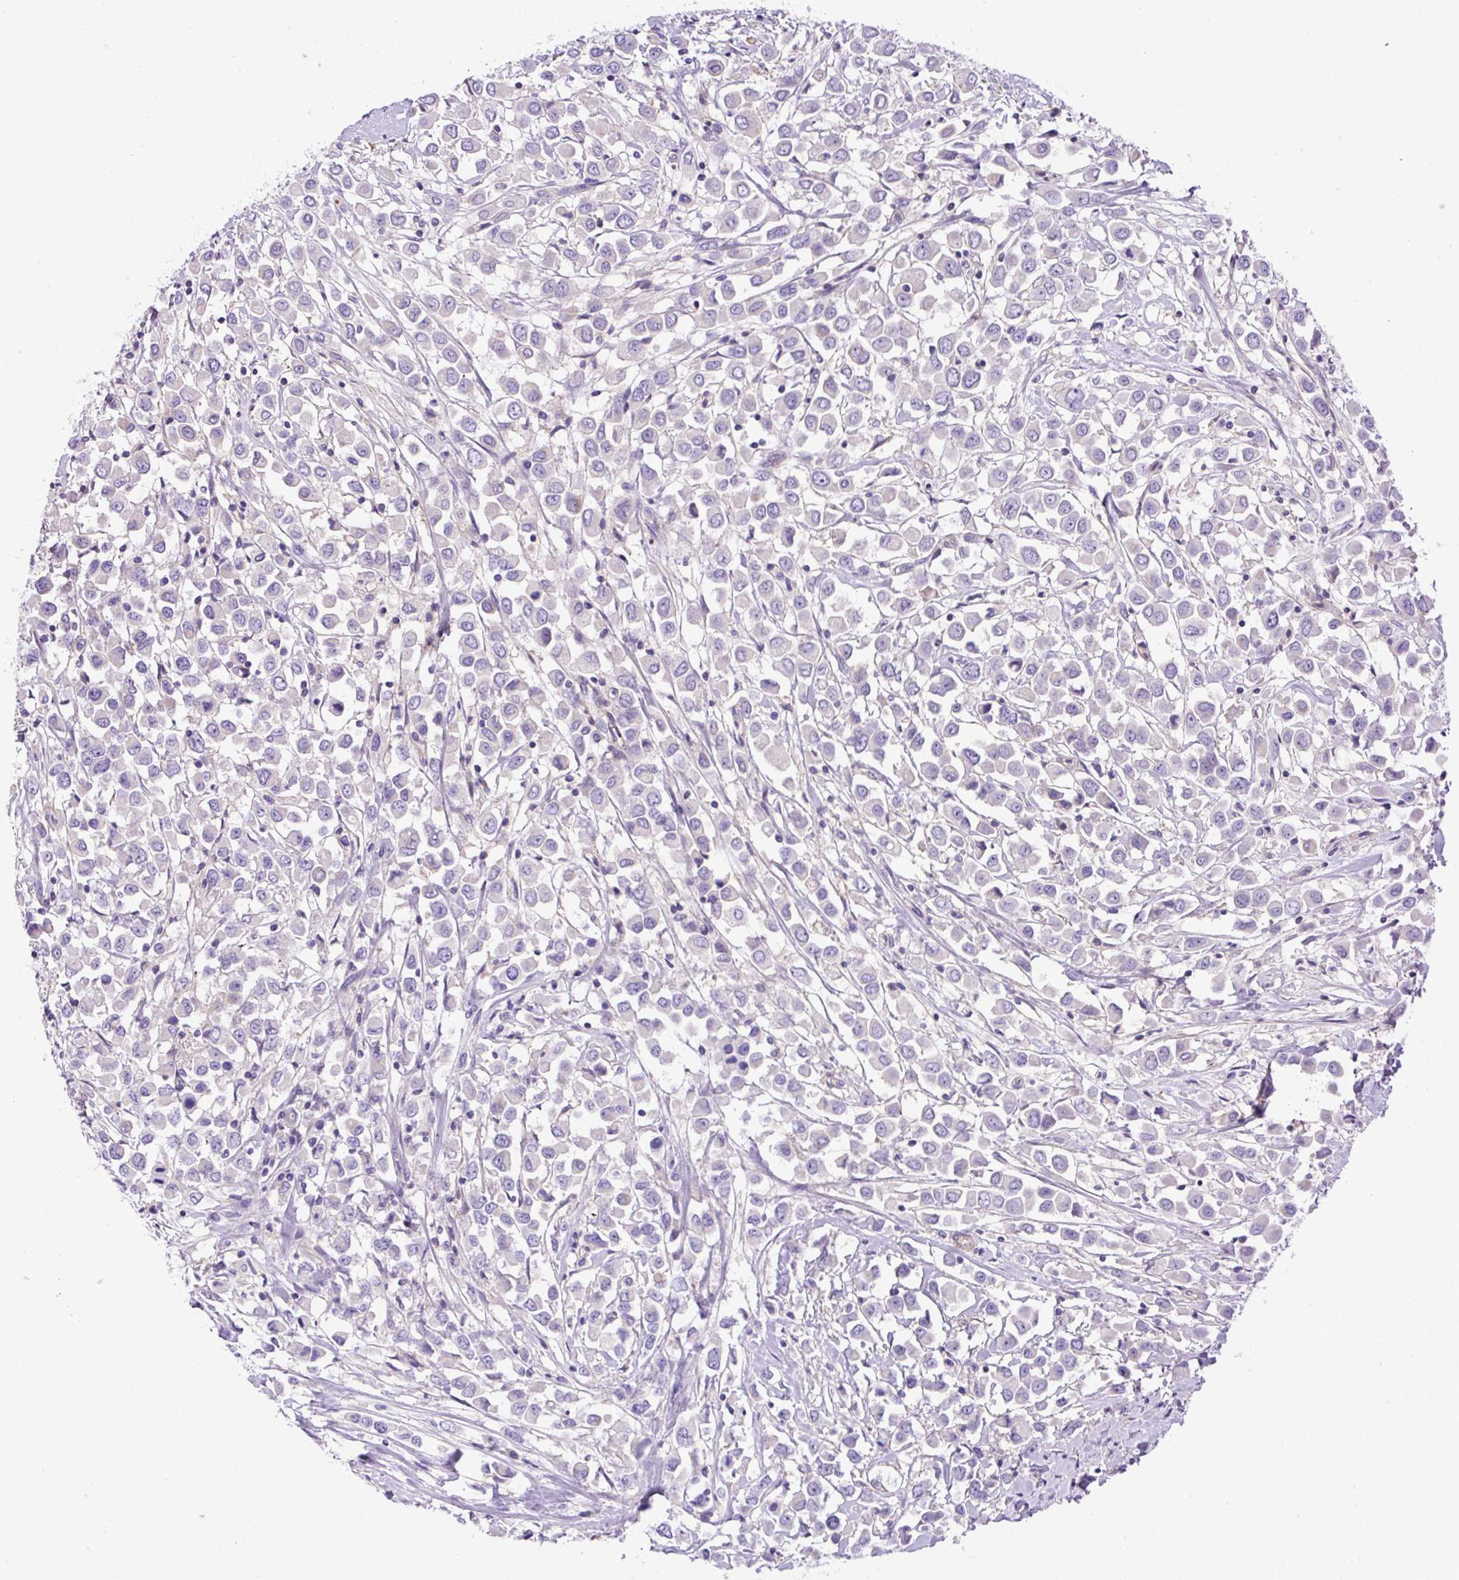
{"staining": {"intensity": "negative", "quantity": "none", "location": "none"}, "tissue": "breast cancer", "cell_type": "Tumor cells", "image_type": "cancer", "snomed": [{"axis": "morphology", "description": "Duct carcinoma"}, {"axis": "topography", "description": "Breast"}], "caption": "Tumor cells show no significant protein staining in breast infiltrating ductal carcinoma.", "gene": "NPTN", "patient": {"sex": "female", "age": 61}}